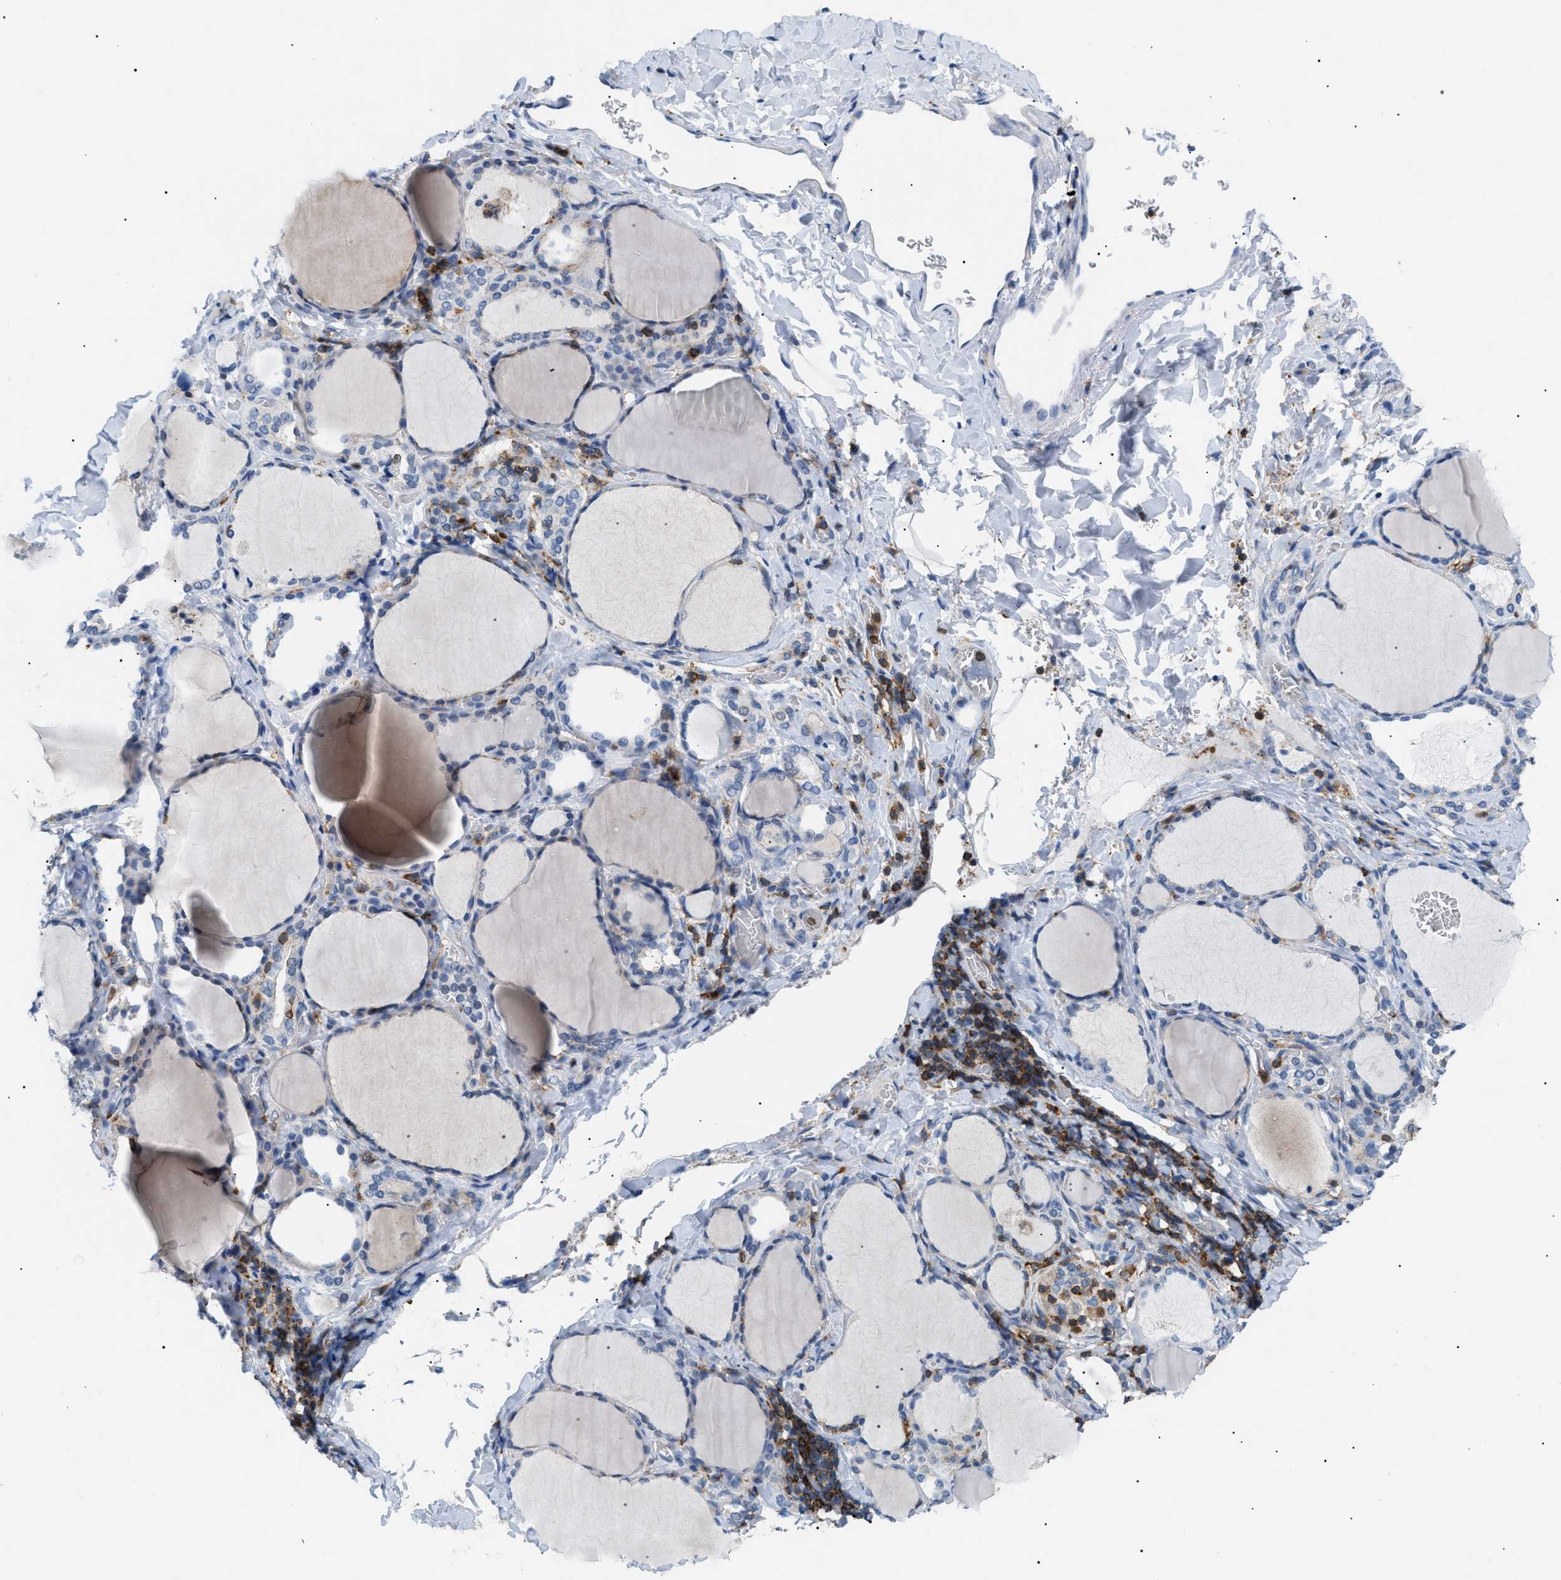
{"staining": {"intensity": "moderate", "quantity": "<25%", "location": "cytoplasmic/membranous"}, "tissue": "thyroid gland", "cell_type": "Glandular cells", "image_type": "normal", "snomed": [{"axis": "morphology", "description": "Normal tissue, NOS"}, {"axis": "morphology", "description": "Papillary adenocarcinoma, NOS"}, {"axis": "topography", "description": "Thyroid gland"}], "caption": "Immunohistochemistry staining of normal thyroid gland, which displays low levels of moderate cytoplasmic/membranous expression in approximately <25% of glandular cells indicating moderate cytoplasmic/membranous protein positivity. The staining was performed using DAB (3,3'-diaminobenzidine) (brown) for protein detection and nuclei were counterstained in hematoxylin (blue).", "gene": "INPP5D", "patient": {"sex": "female", "age": 30}}